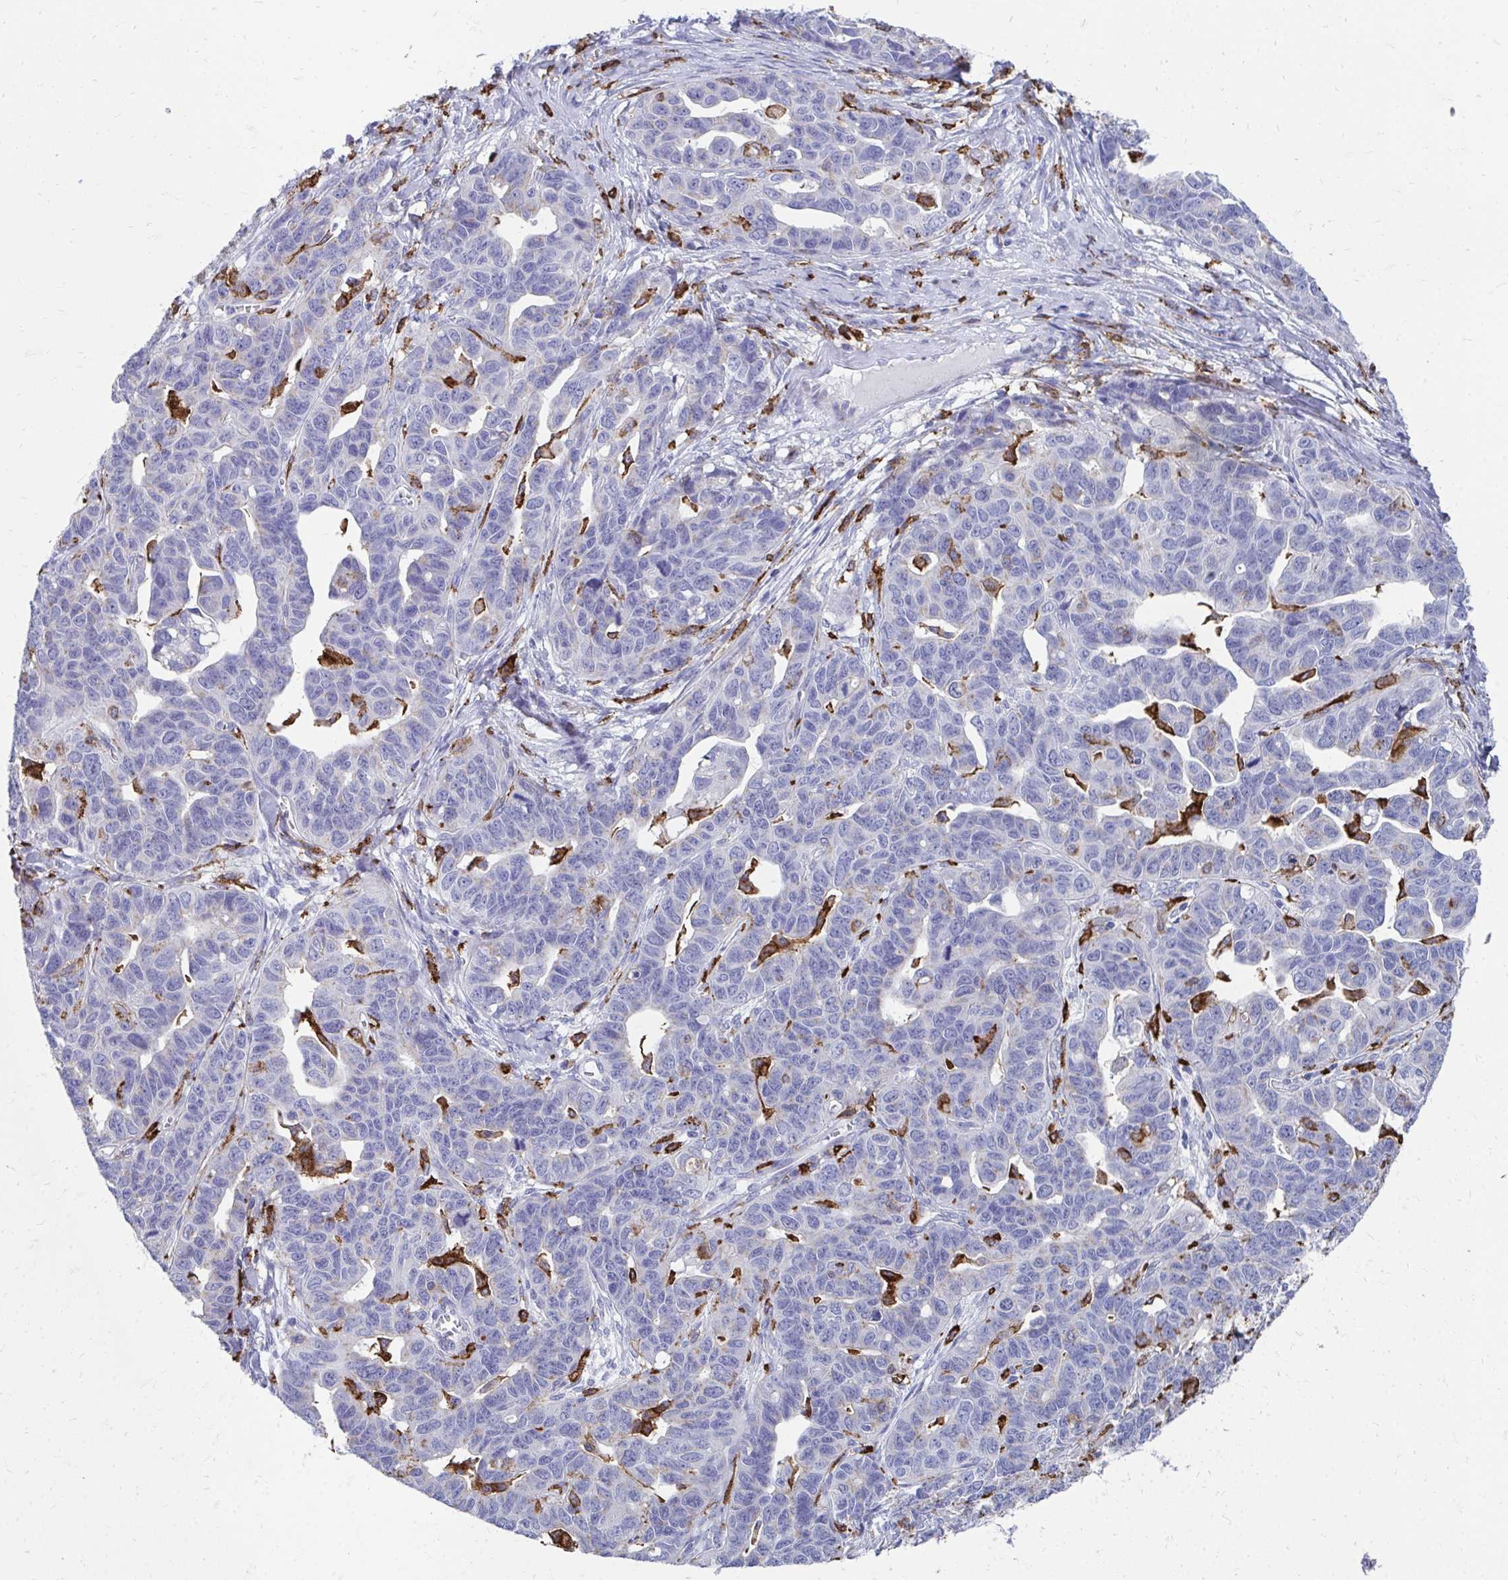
{"staining": {"intensity": "negative", "quantity": "none", "location": "none"}, "tissue": "ovarian cancer", "cell_type": "Tumor cells", "image_type": "cancer", "snomed": [{"axis": "morphology", "description": "Cystadenocarcinoma, serous, NOS"}, {"axis": "topography", "description": "Ovary"}], "caption": "Micrograph shows no significant protein positivity in tumor cells of serous cystadenocarcinoma (ovarian). (DAB (3,3'-diaminobenzidine) IHC visualized using brightfield microscopy, high magnification).", "gene": "CD163", "patient": {"sex": "female", "age": 69}}